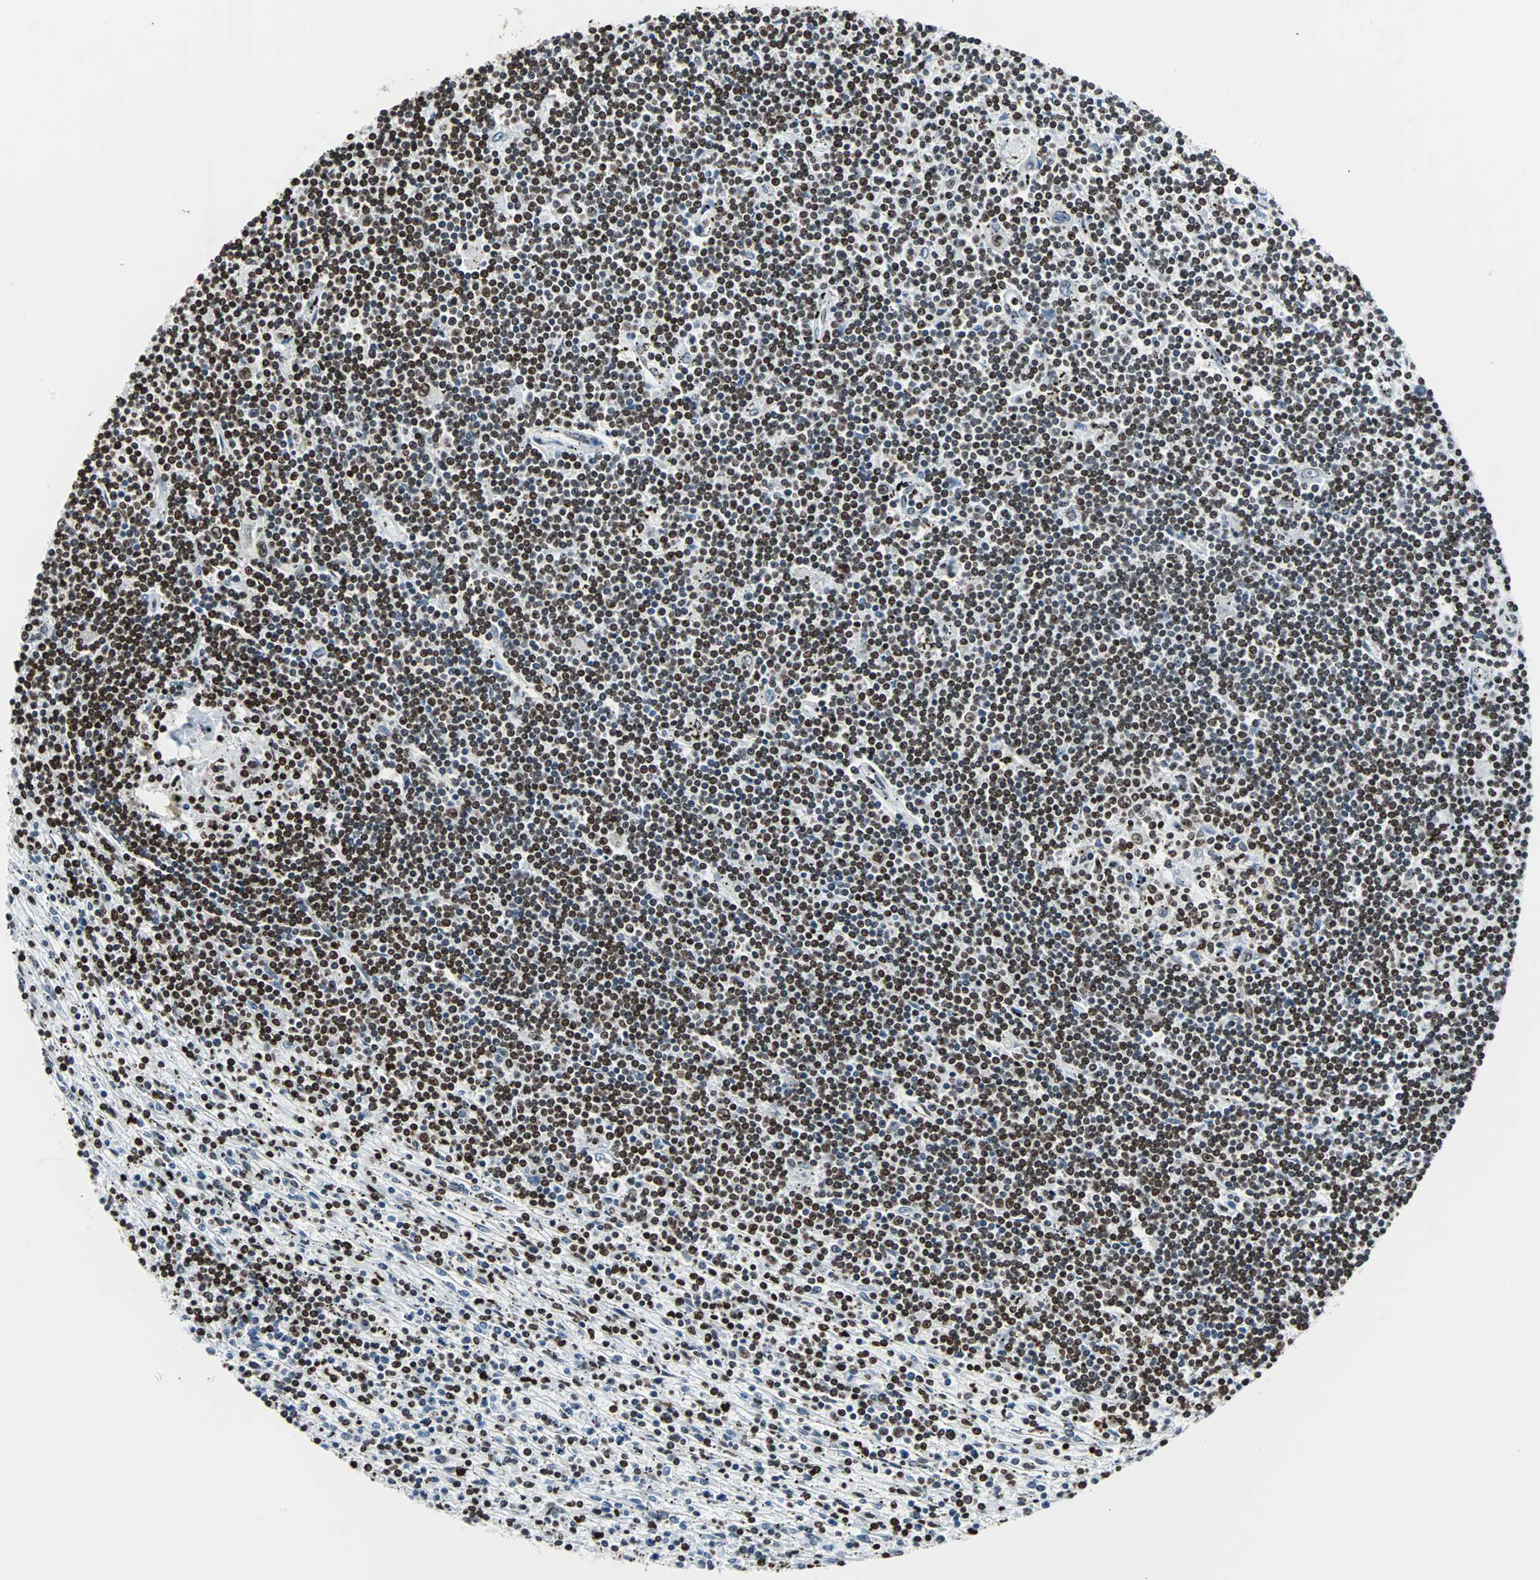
{"staining": {"intensity": "strong", "quantity": ">75%", "location": "nuclear"}, "tissue": "lymphoma", "cell_type": "Tumor cells", "image_type": "cancer", "snomed": [{"axis": "morphology", "description": "Malignant lymphoma, non-Hodgkin's type, Low grade"}, {"axis": "topography", "description": "Spleen"}], "caption": "Protein expression analysis of human lymphoma reveals strong nuclear positivity in about >75% of tumor cells. Using DAB (3,3'-diaminobenzidine) (brown) and hematoxylin (blue) stains, captured at high magnification using brightfield microscopy.", "gene": "H2BC18", "patient": {"sex": "male", "age": 76}}